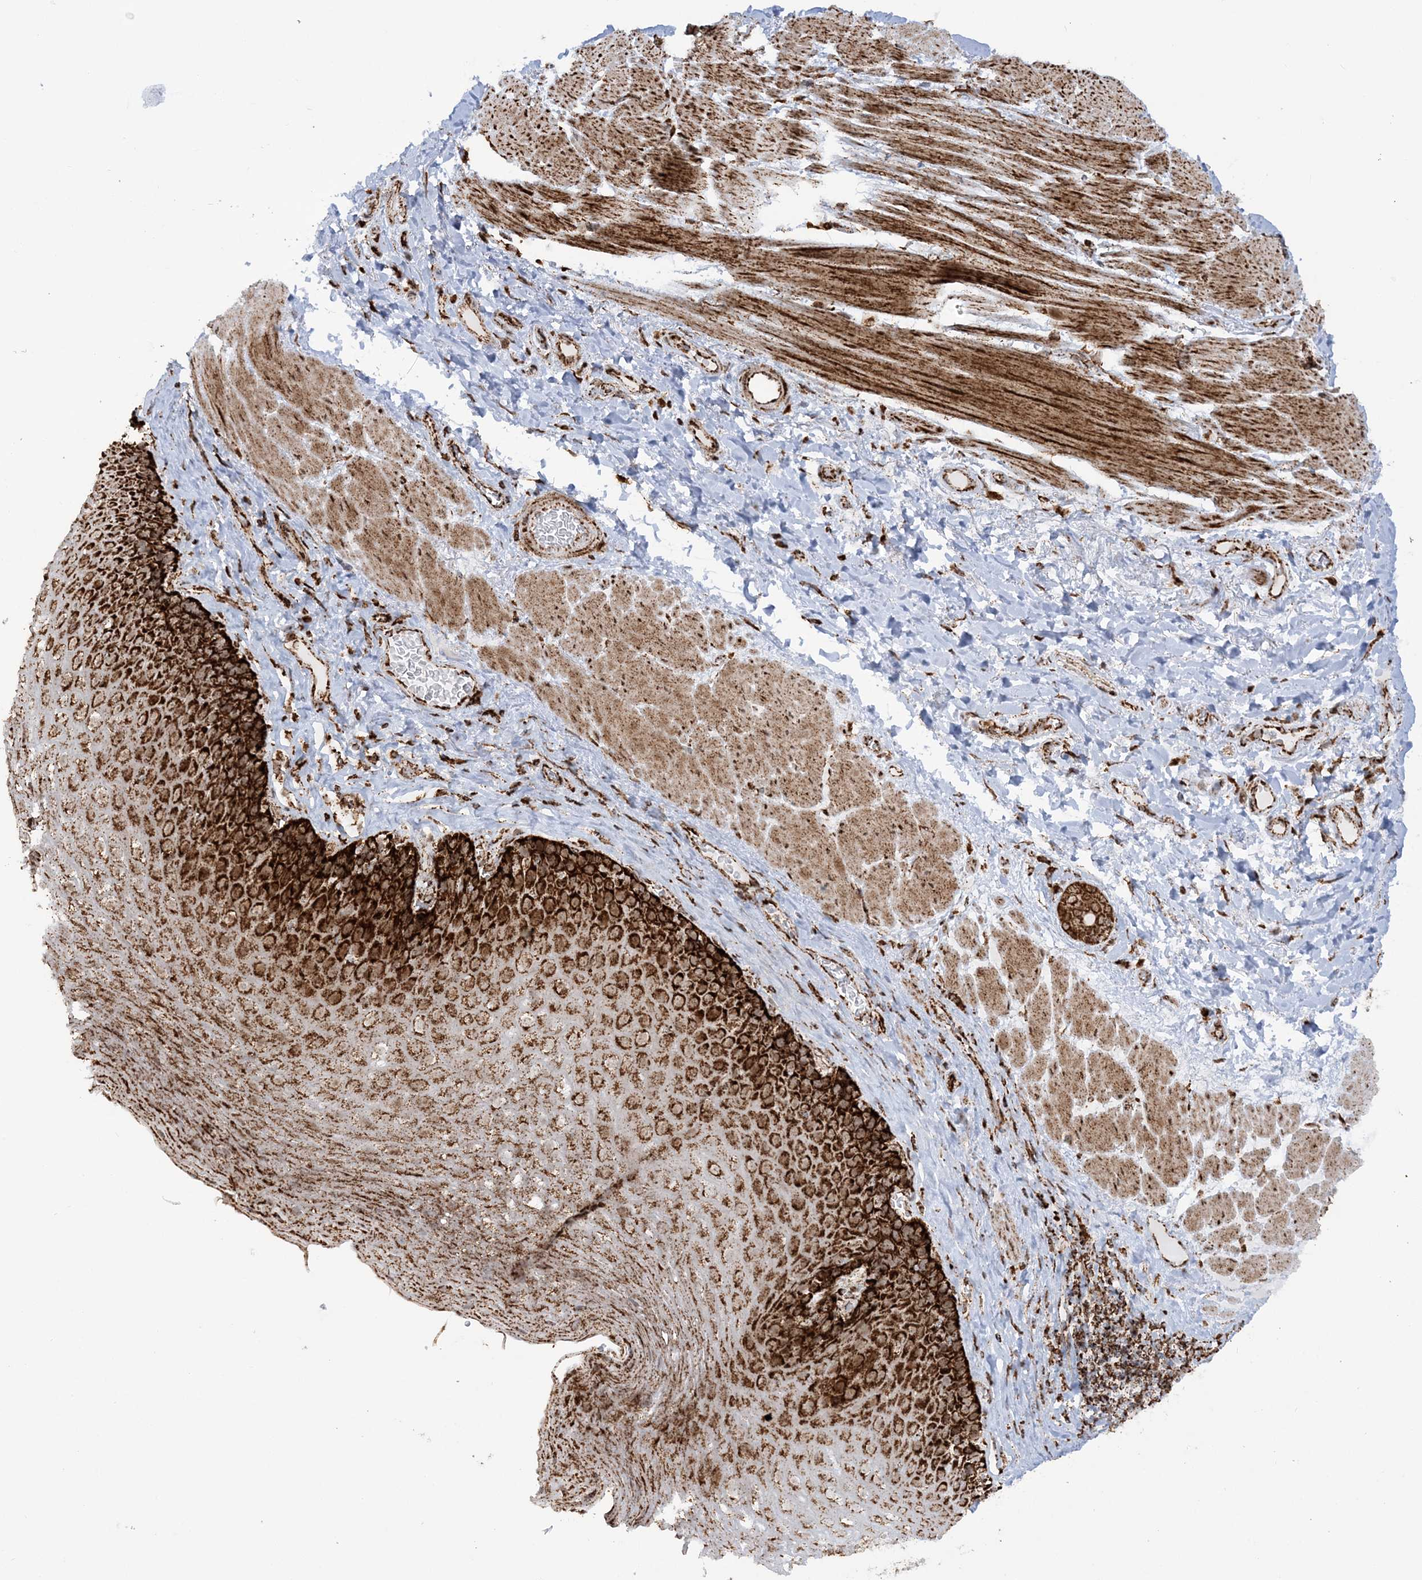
{"staining": {"intensity": "strong", "quantity": ">75%", "location": "cytoplasmic/membranous"}, "tissue": "esophagus", "cell_type": "Squamous epithelial cells", "image_type": "normal", "snomed": [{"axis": "morphology", "description": "Normal tissue, NOS"}, {"axis": "topography", "description": "Esophagus"}], "caption": "Squamous epithelial cells exhibit high levels of strong cytoplasmic/membranous positivity in approximately >75% of cells in benign esophagus.", "gene": "CRY2", "patient": {"sex": "female", "age": 66}}